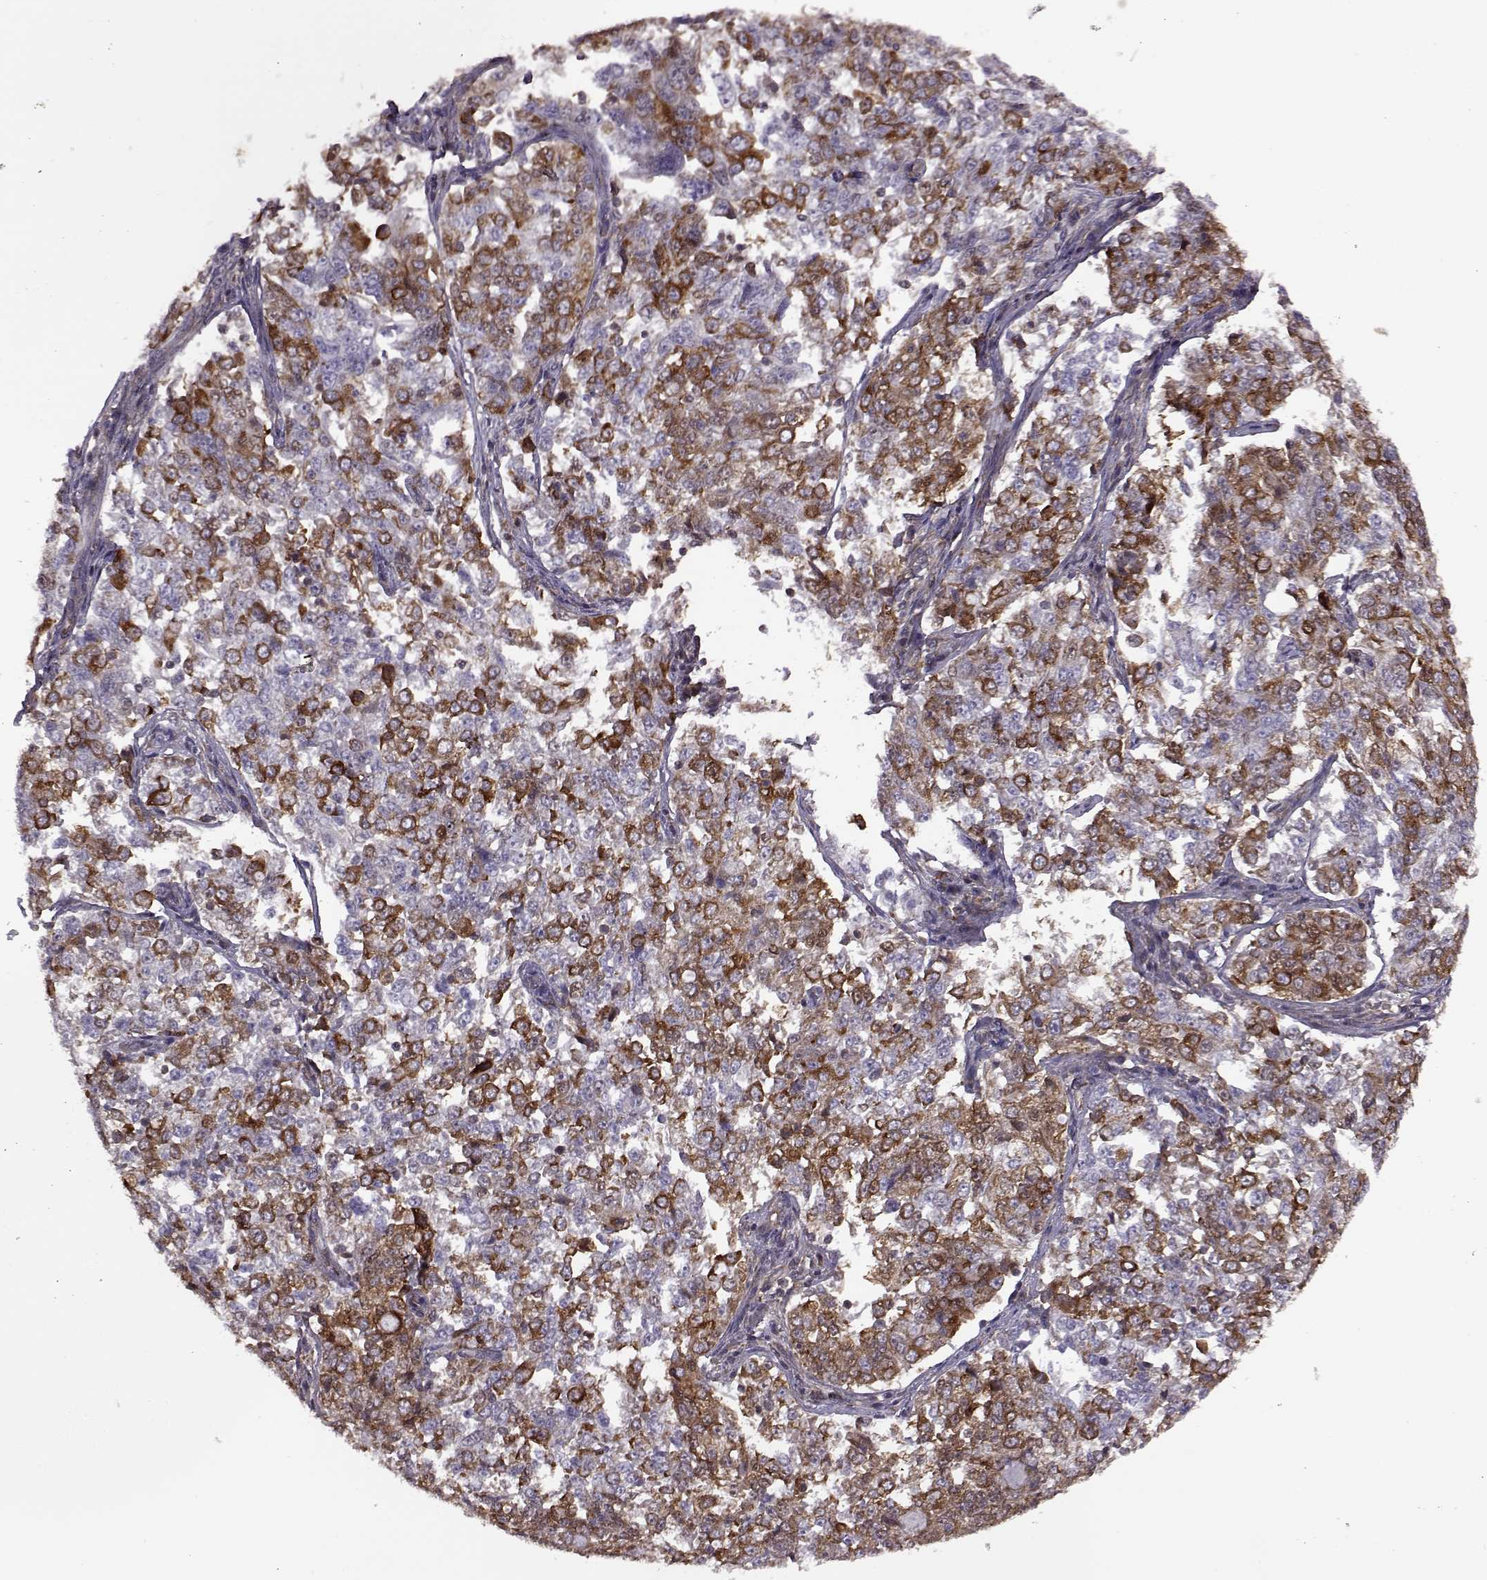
{"staining": {"intensity": "strong", "quantity": "25%-75%", "location": "cytoplasmic/membranous"}, "tissue": "endometrial cancer", "cell_type": "Tumor cells", "image_type": "cancer", "snomed": [{"axis": "morphology", "description": "Adenocarcinoma, NOS"}, {"axis": "topography", "description": "Endometrium"}], "caption": "Endometrial cancer (adenocarcinoma) stained with a brown dye exhibits strong cytoplasmic/membranous positive staining in about 25%-75% of tumor cells.", "gene": "URI1", "patient": {"sex": "female", "age": 43}}